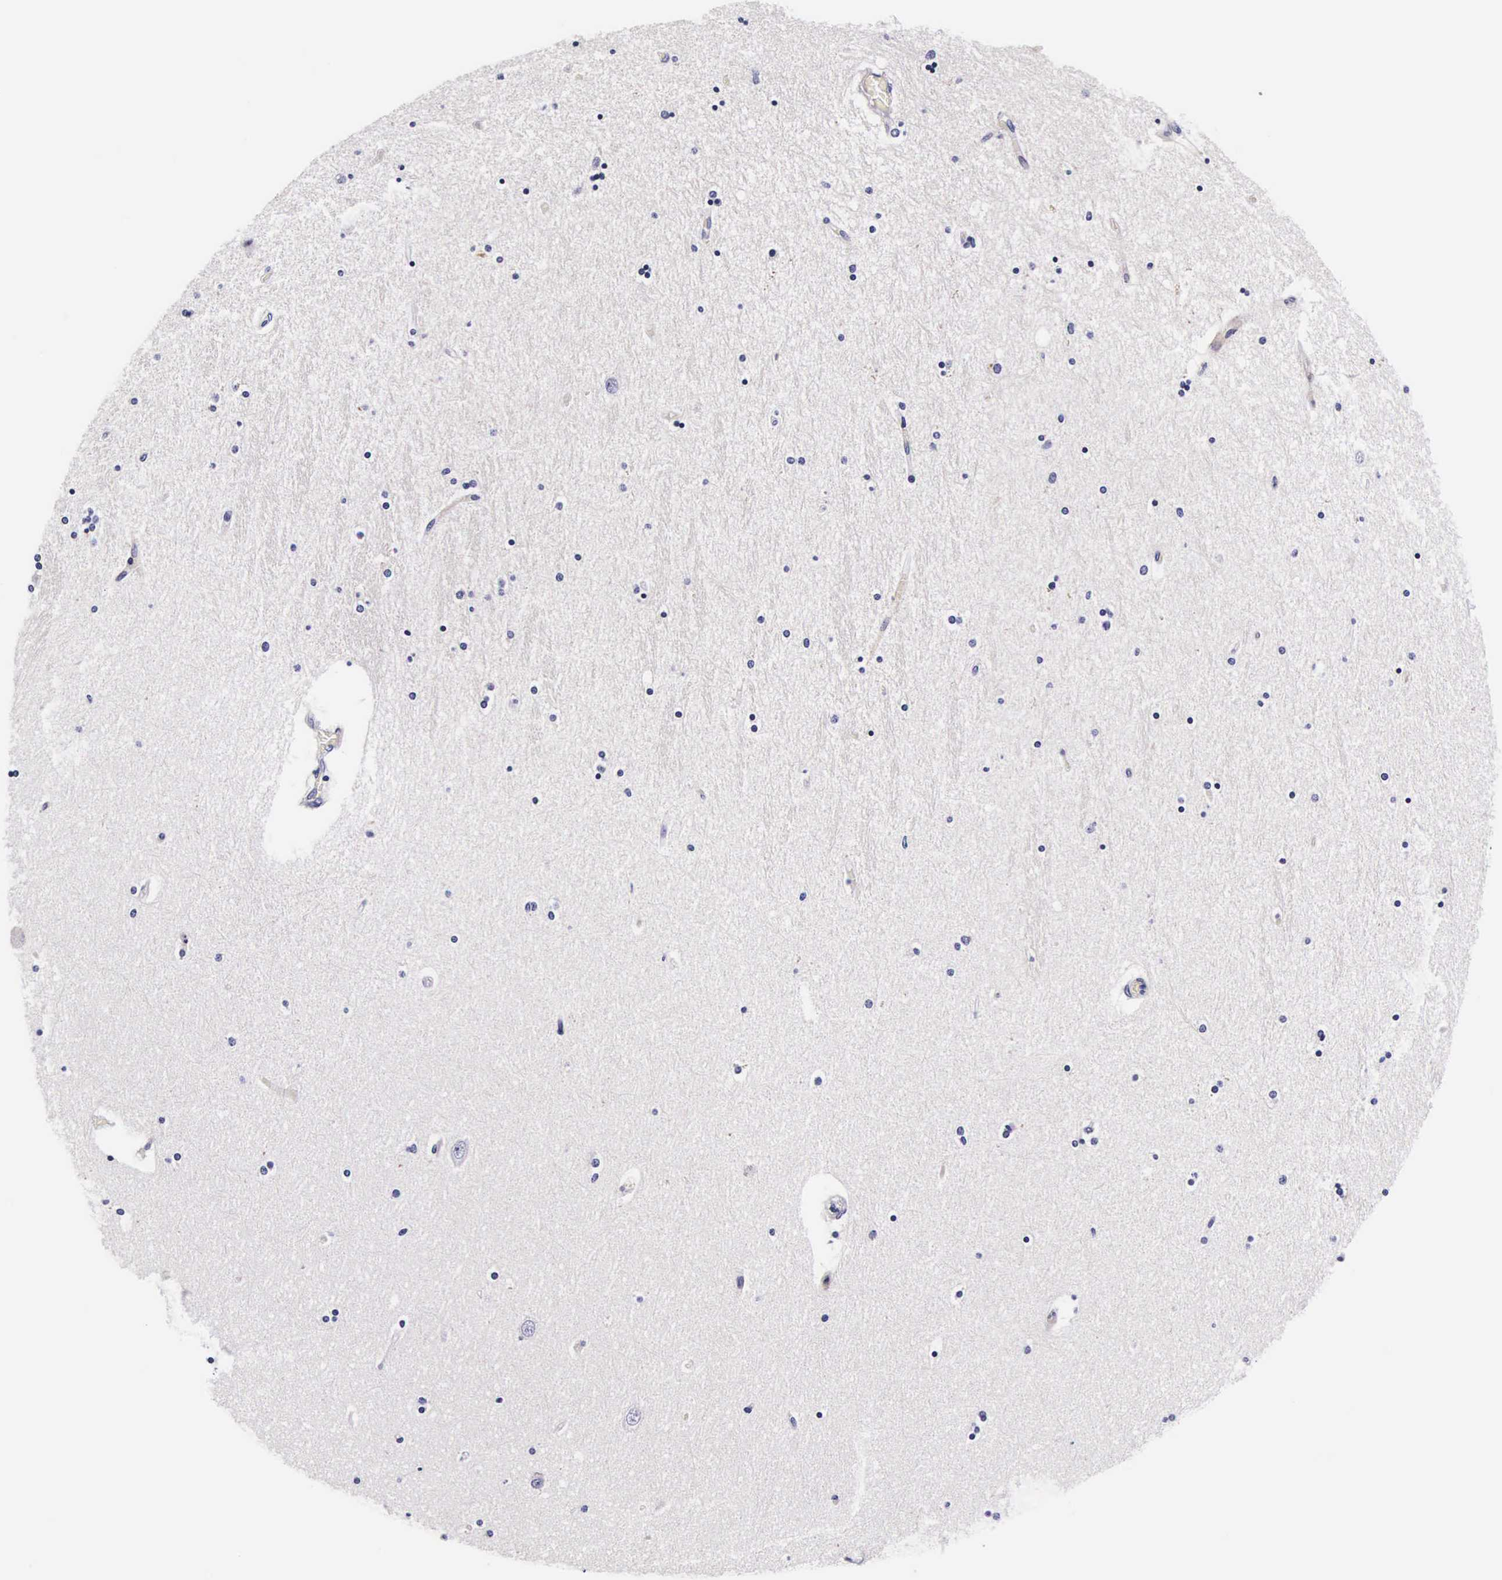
{"staining": {"intensity": "negative", "quantity": "none", "location": "none"}, "tissue": "hippocampus", "cell_type": "Glial cells", "image_type": "normal", "snomed": [{"axis": "morphology", "description": "Normal tissue, NOS"}, {"axis": "topography", "description": "Hippocampus"}], "caption": "This photomicrograph is of unremarkable hippocampus stained with IHC to label a protein in brown with the nuclei are counter-stained blue. There is no expression in glial cells.", "gene": "UPRT", "patient": {"sex": "female", "age": 54}}